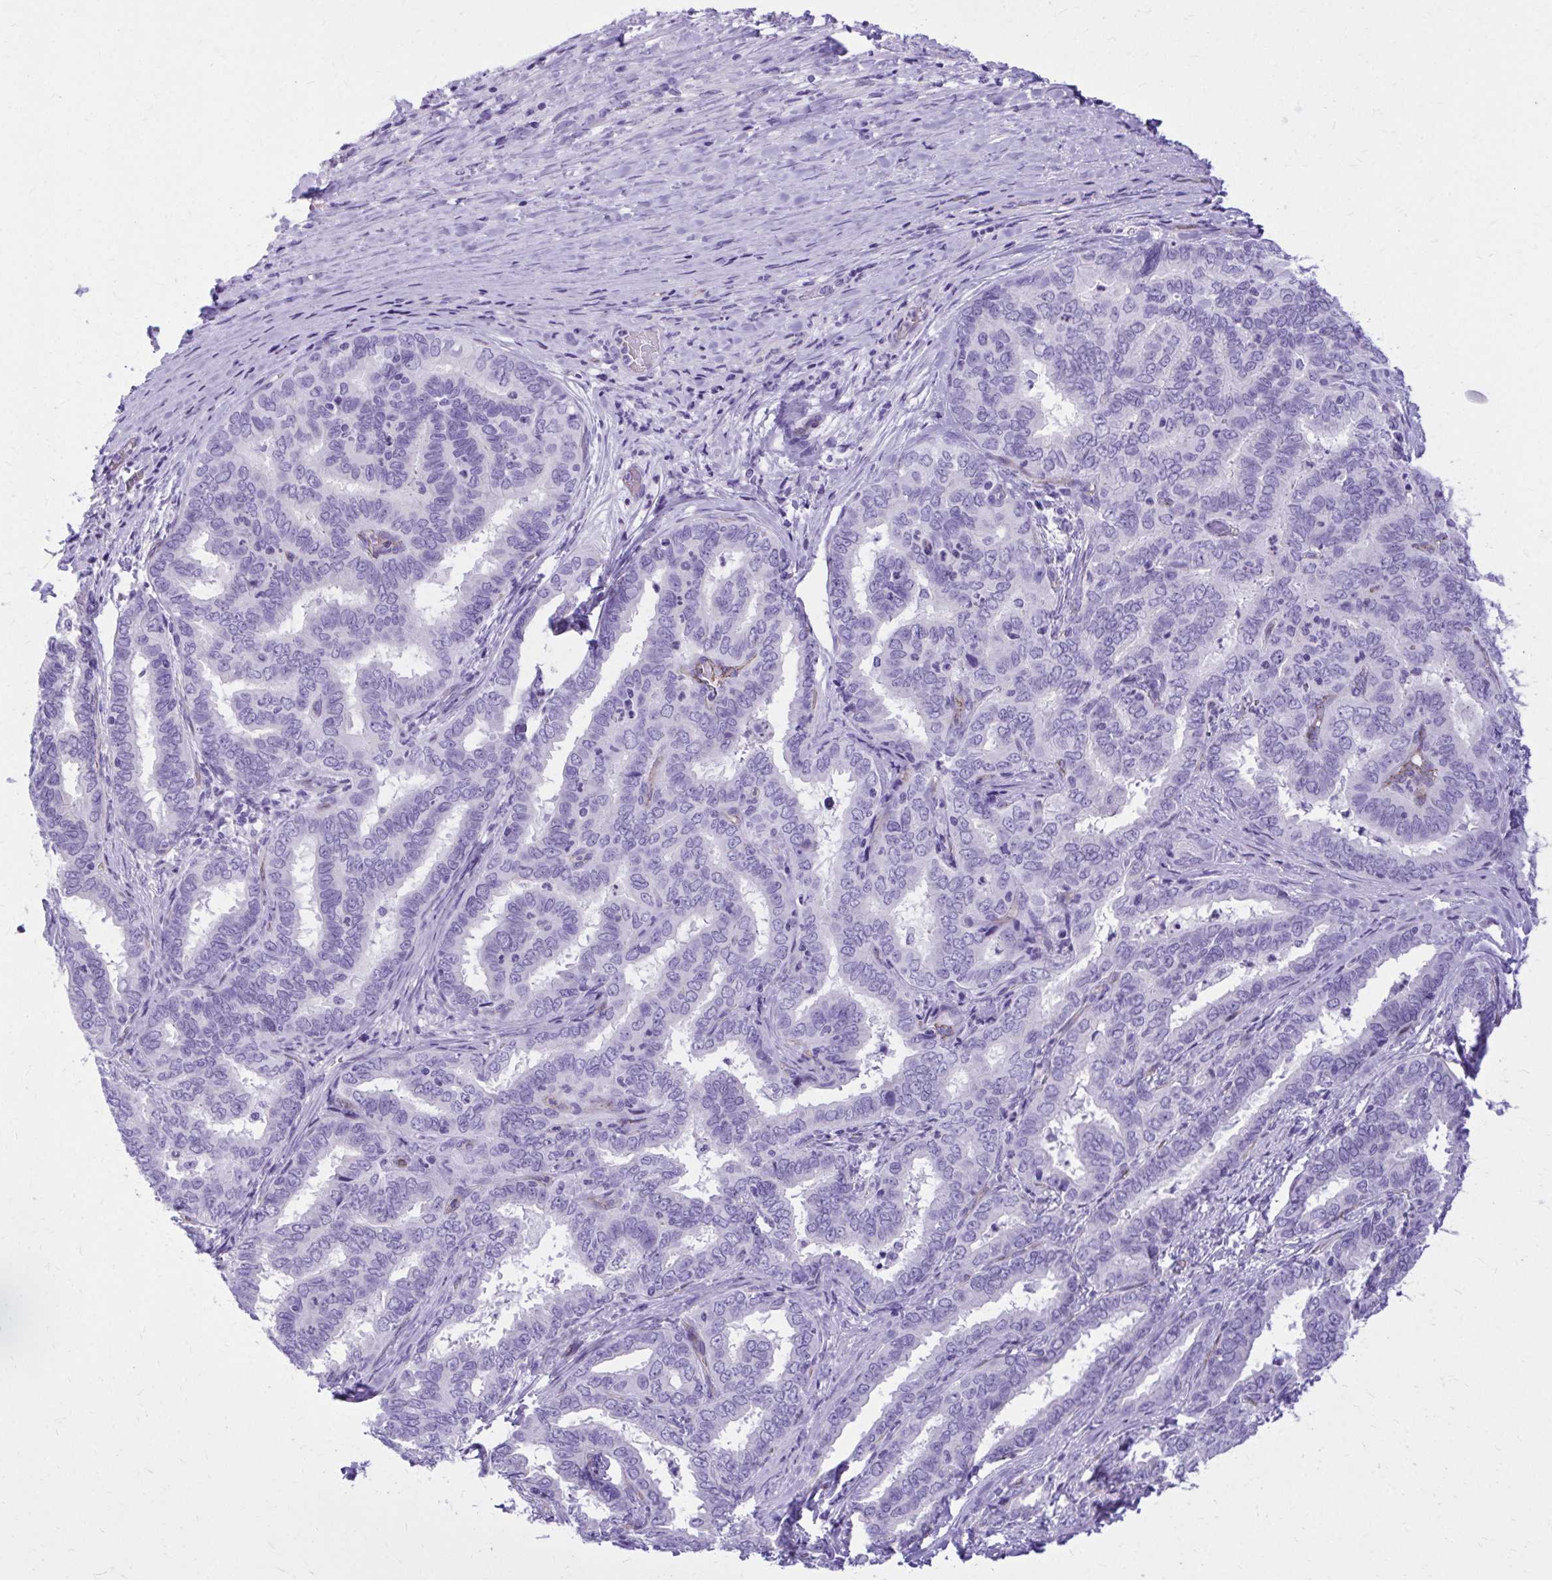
{"staining": {"intensity": "negative", "quantity": "none", "location": "none"}, "tissue": "liver cancer", "cell_type": "Tumor cells", "image_type": "cancer", "snomed": [{"axis": "morphology", "description": "Cholangiocarcinoma"}, {"axis": "topography", "description": "Liver"}], "caption": "An immunohistochemistry micrograph of liver cancer is shown. There is no staining in tumor cells of liver cancer.", "gene": "PELI3", "patient": {"sex": "female", "age": 64}}